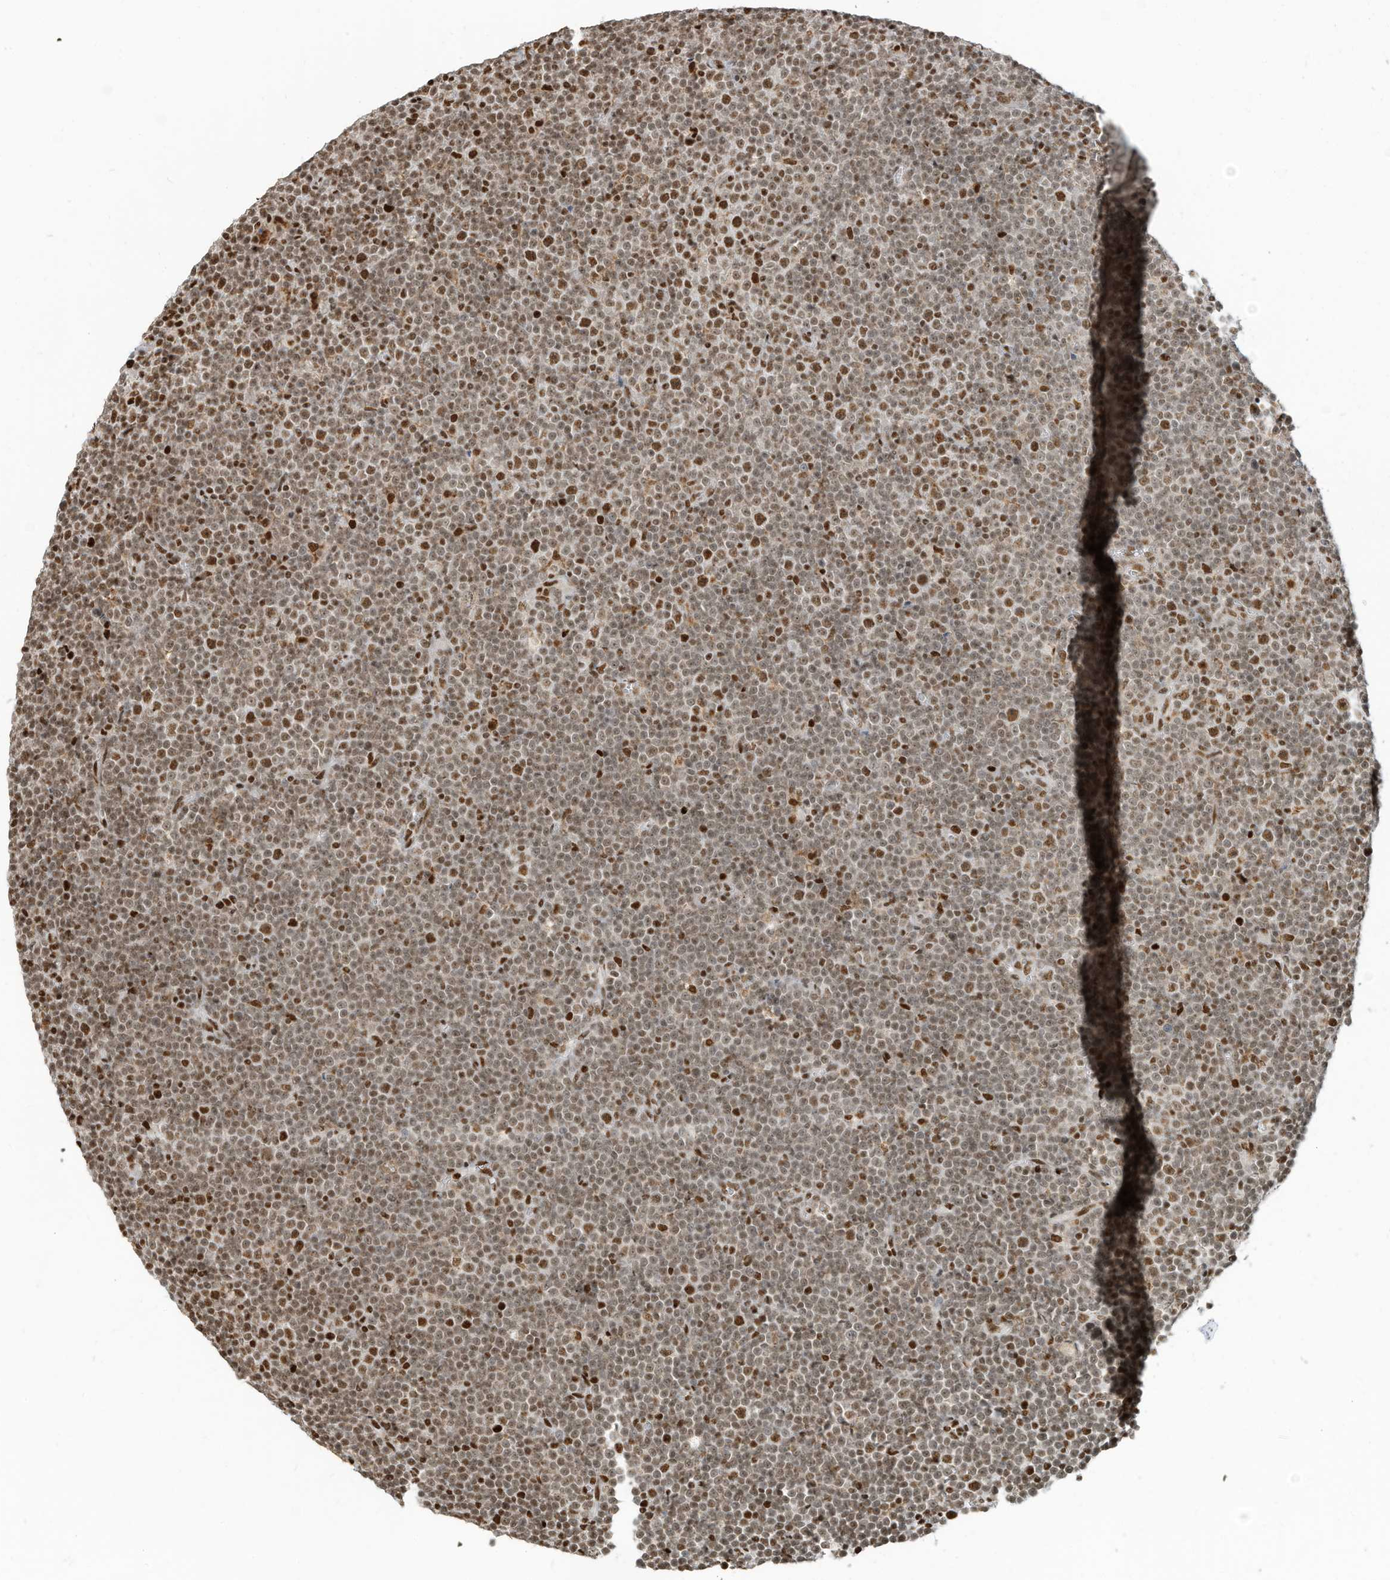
{"staining": {"intensity": "moderate", "quantity": ">75%", "location": "nuclear"}, "tissue": "lymphoma", "cell_type": "Tumor cells", "image_type": "cancer", "snomed": [{"axis": "morphology", "description": "Malignant lymphoma, non-Hodgkin's type, Low grade"}, {"axis": "topography", "description": "Lymph node"}], "caption": "Tumor cells show medium levels of moderate nuclear expression in about >75% of cells in low-grade malignant lymphoma, non-Hodgkin's type.", "gene": "SAMD15", "patient": {"sex": "female", "age": 67}}